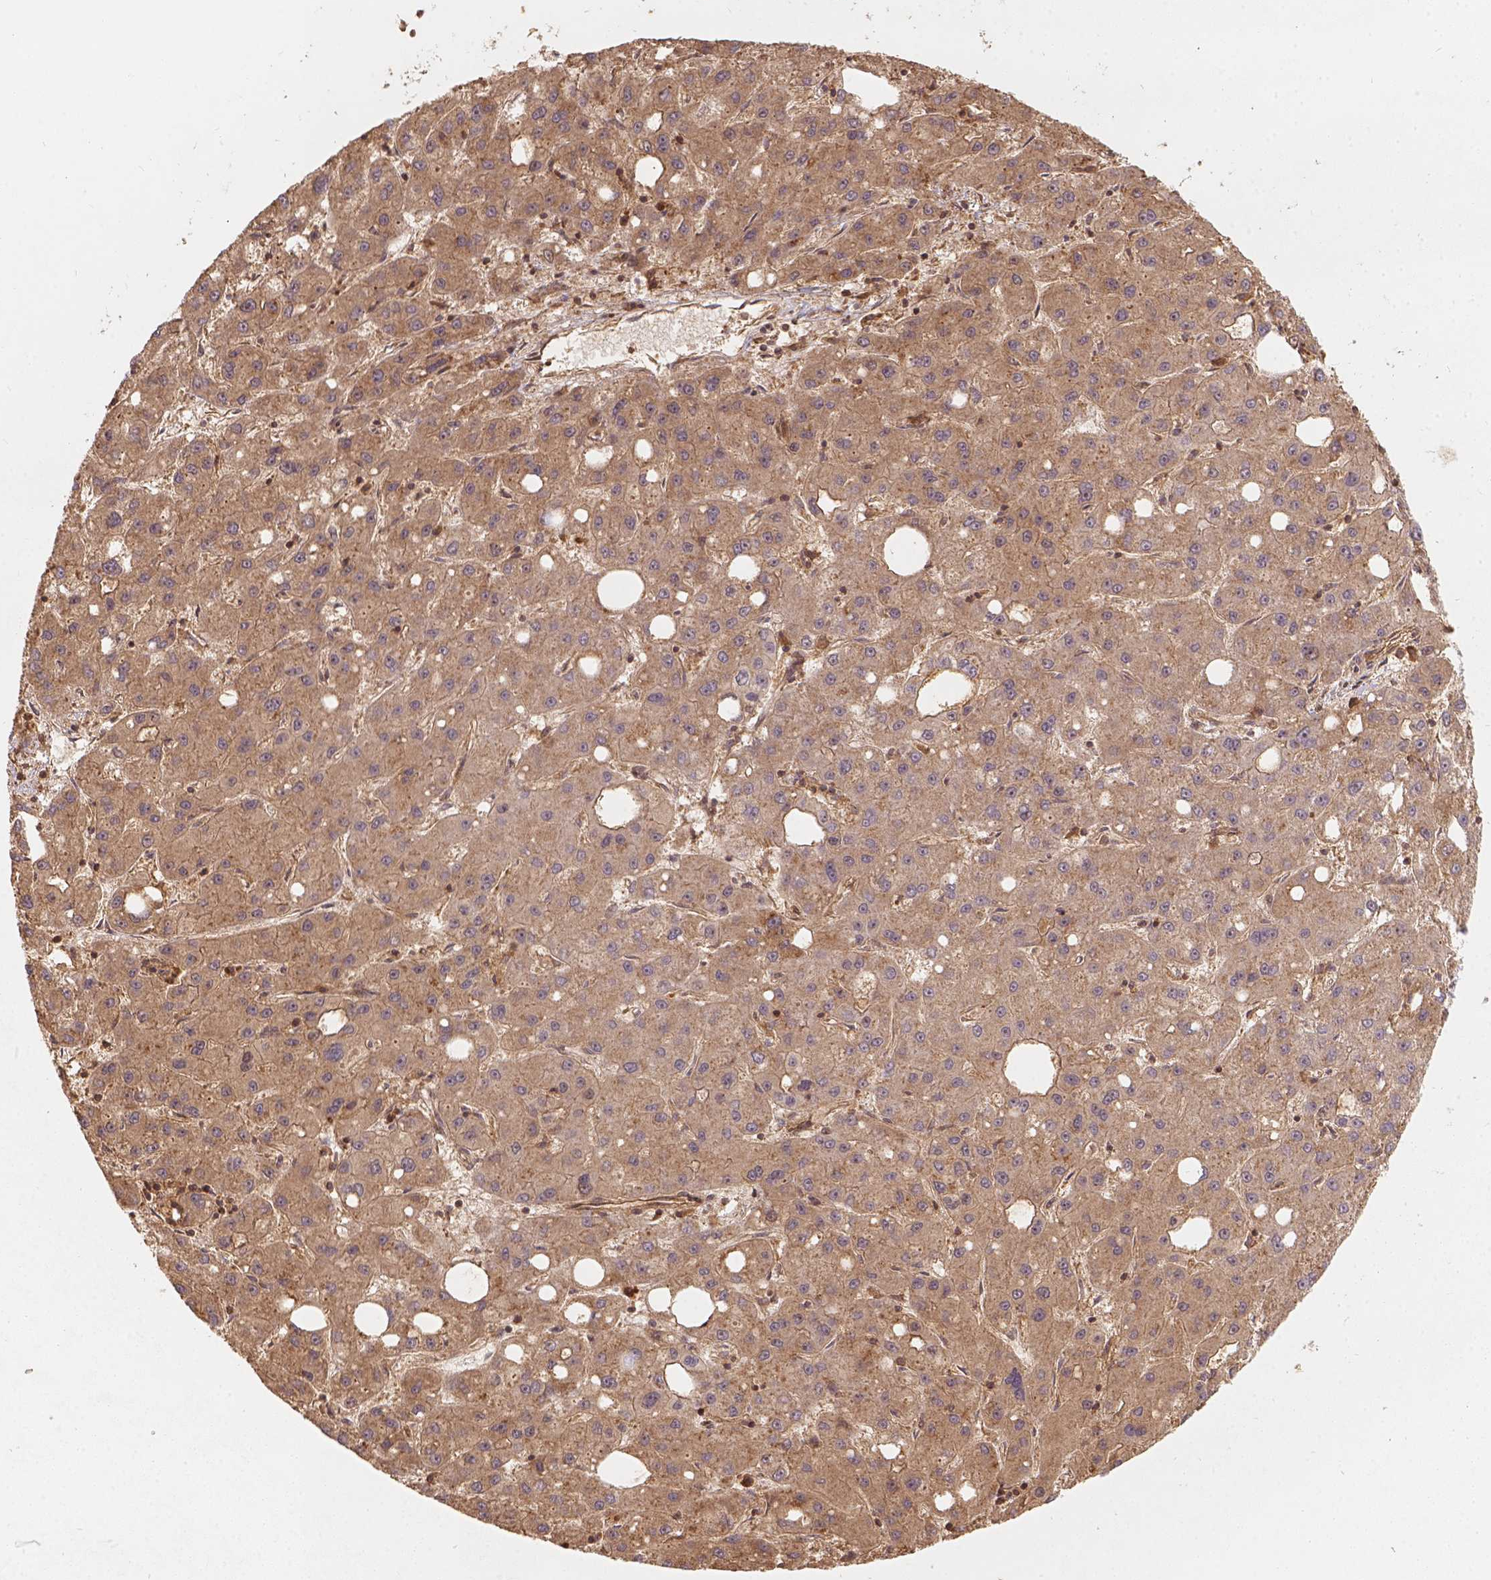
{"staining": {"intensity": "moderate", "quantity": ">75%", "location": "cytoplasmic/membranous"}, "tissue": "liver cancer", "cell_type": "Tumor cells", "image_type": "cancer", "snomed": [{"axis": "morphology", "description": "Carcinoma, Hepatocellular, NOS"}, {"axis": "topography", "description": "Liver"}], "caption": "Liver cancer (hepatocellular carcinoma) stained with DAB immunohistochemistry (IHC) reveals medium levels of moderate cytoplasmic/membranous expression in approximately >75% of tumor cells. (brown staining indicates protein expression, while blue staining denotes nuclei).", "gene": "XPR1", "patient": {"sex": "male", "age": 73}}